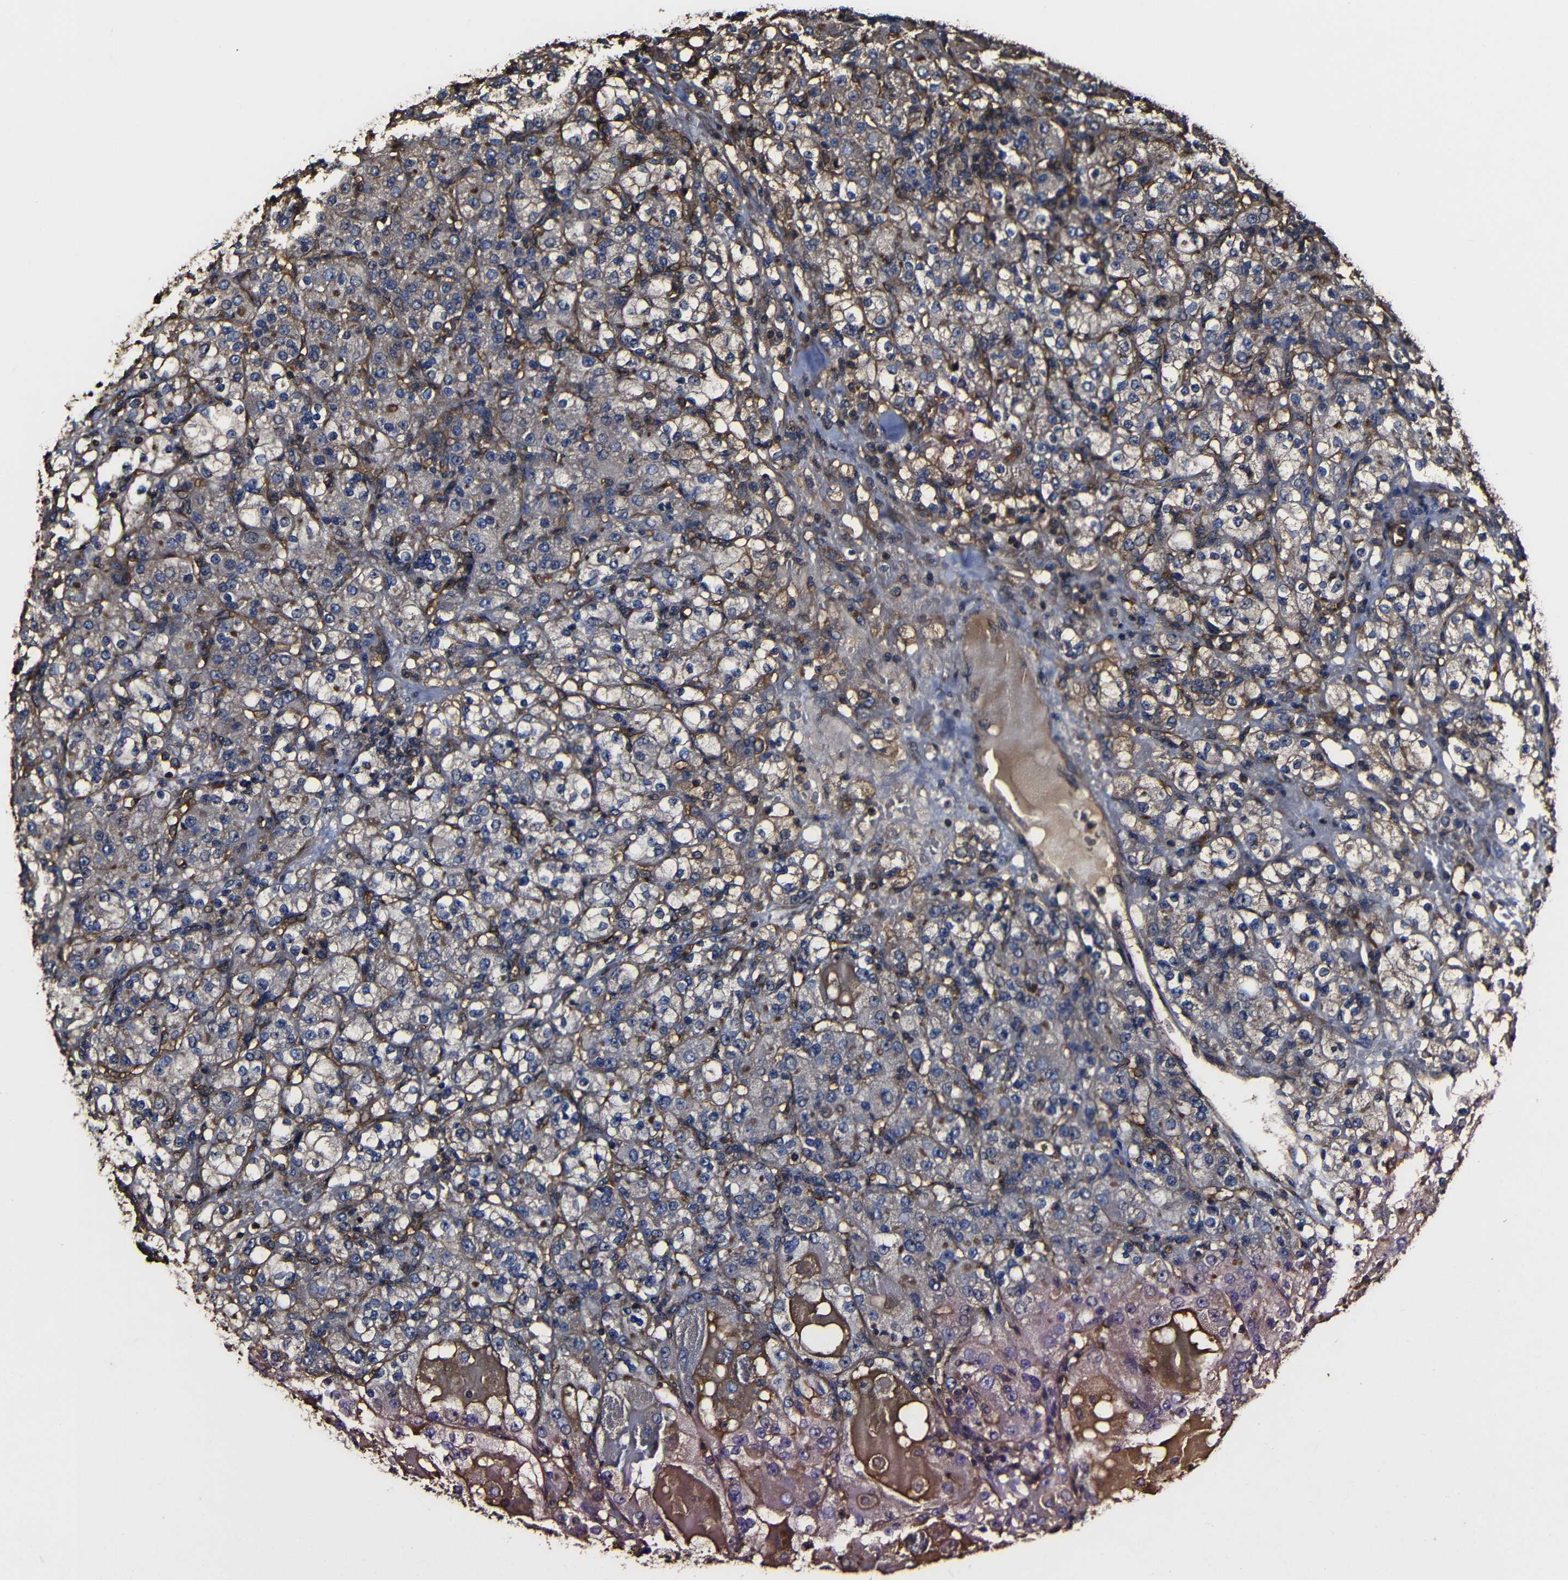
{"staining": {"intensity": "weak", "quantity": "25%-75%", "location": "cytoplasmic/membranous"}, "tissue": "renal cancer", "cell_type": "Tumor cells", "image_type": "cancer", "snomed": [{"axis": "morphology", "description": "Normal tissue, NOS"}, {"axis": "morphology", "description": "Adenocarcinoma, NOS"}, {"axis": "topography", "description": "Kidney"}], "caption": "Protein analysis of renal adenocarcinoma tissue reveals weak cytoplasmic/membranous staining in approximately 25%-75% of tumor cells. (DAB = brown stain, brightfield microscopy at high magnification).", "gene": "MSN", "patient": {"sex": "male", "age": 61}}